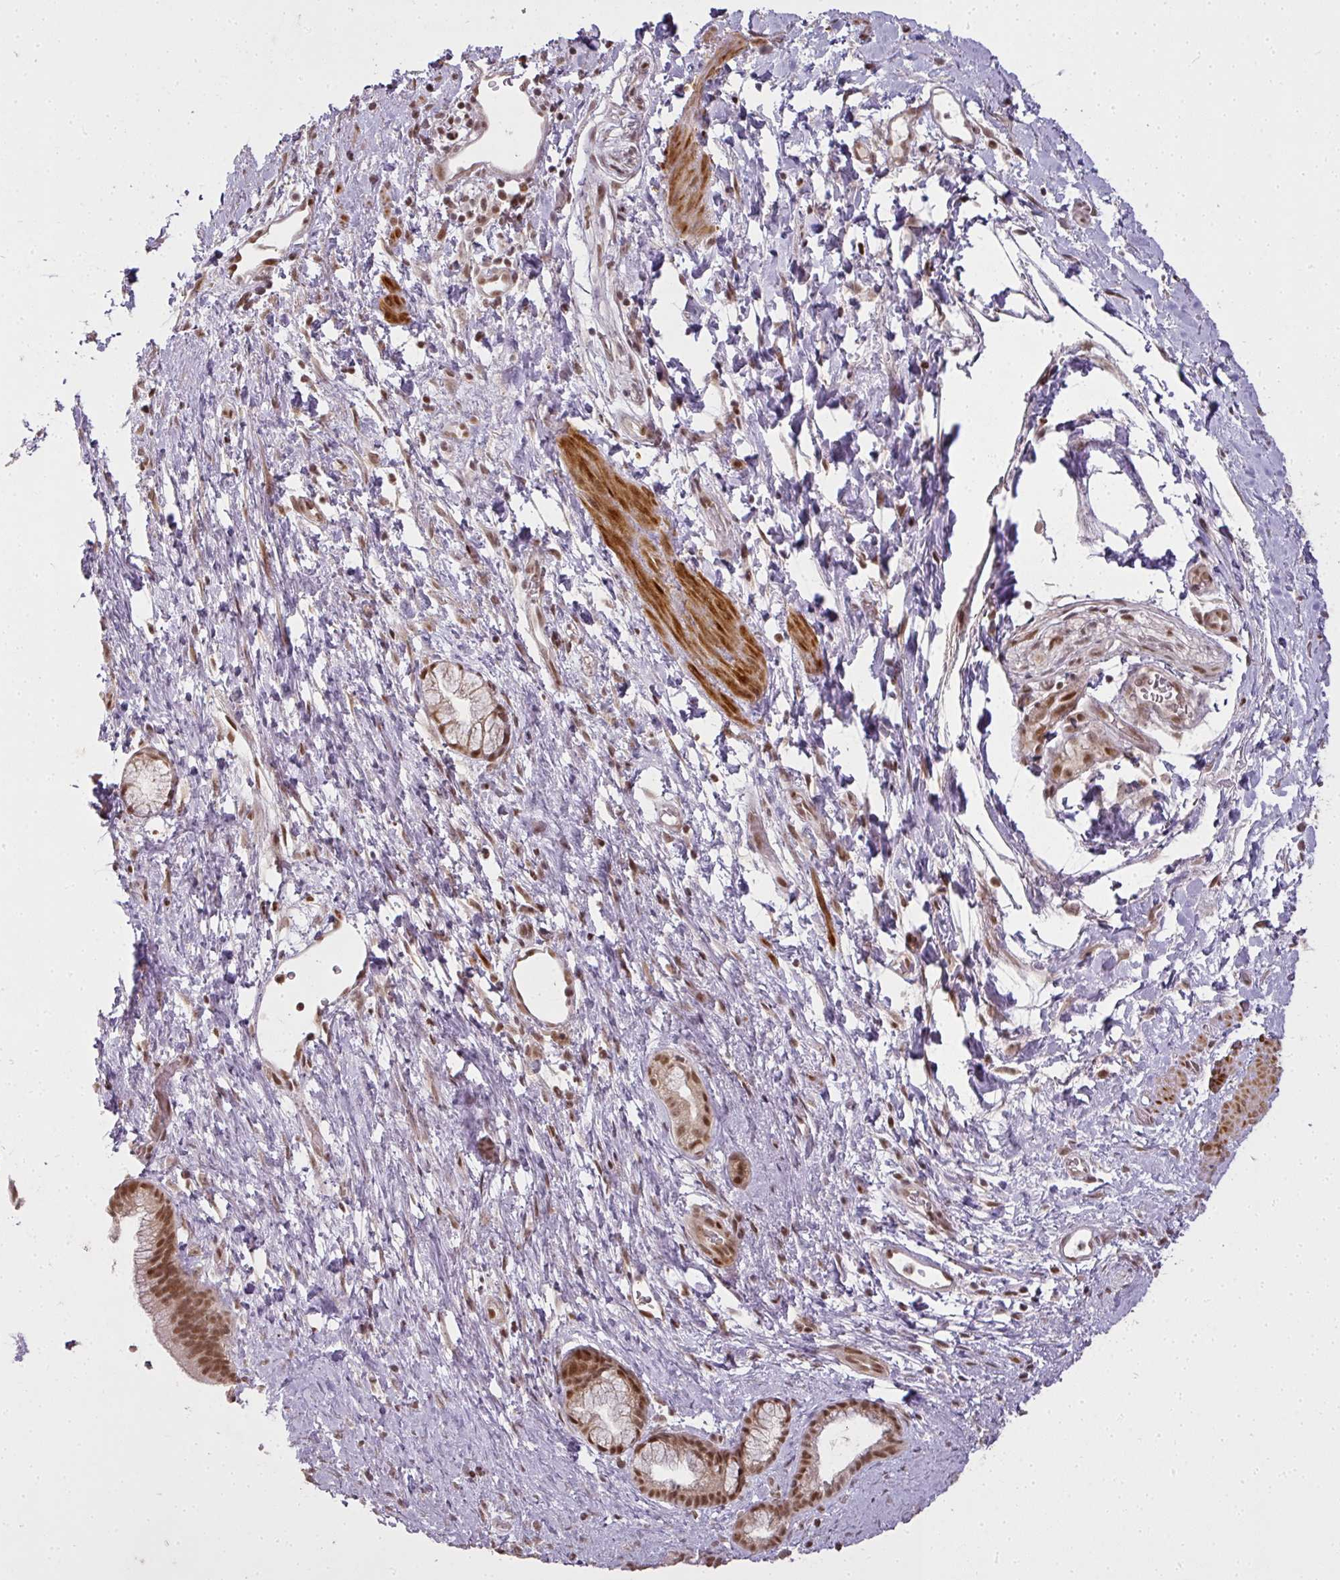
{"staining": {"intensity": "moderate", "quantity": ">75%", "location": "nuclear"}, "tissue": "pancreatic cancer", "cell_type": "Tumor cells", "image_type": "cancer", "snomed": [{"axis": "morphology", "description": "Adenocarcinoma, NOS"}, {"axis": "topography", "description": "Pancreas"}], "caption": "A brown stain shows moderate nuclear expression of a protein in human pancreatic cancer (adenocarcinoma) tumor cells. (brown staining indicates protein expression, while blue staining denotes nuclei).", "gene": "GPRIN2", "patient": {"sex": "male", "age": 68}}